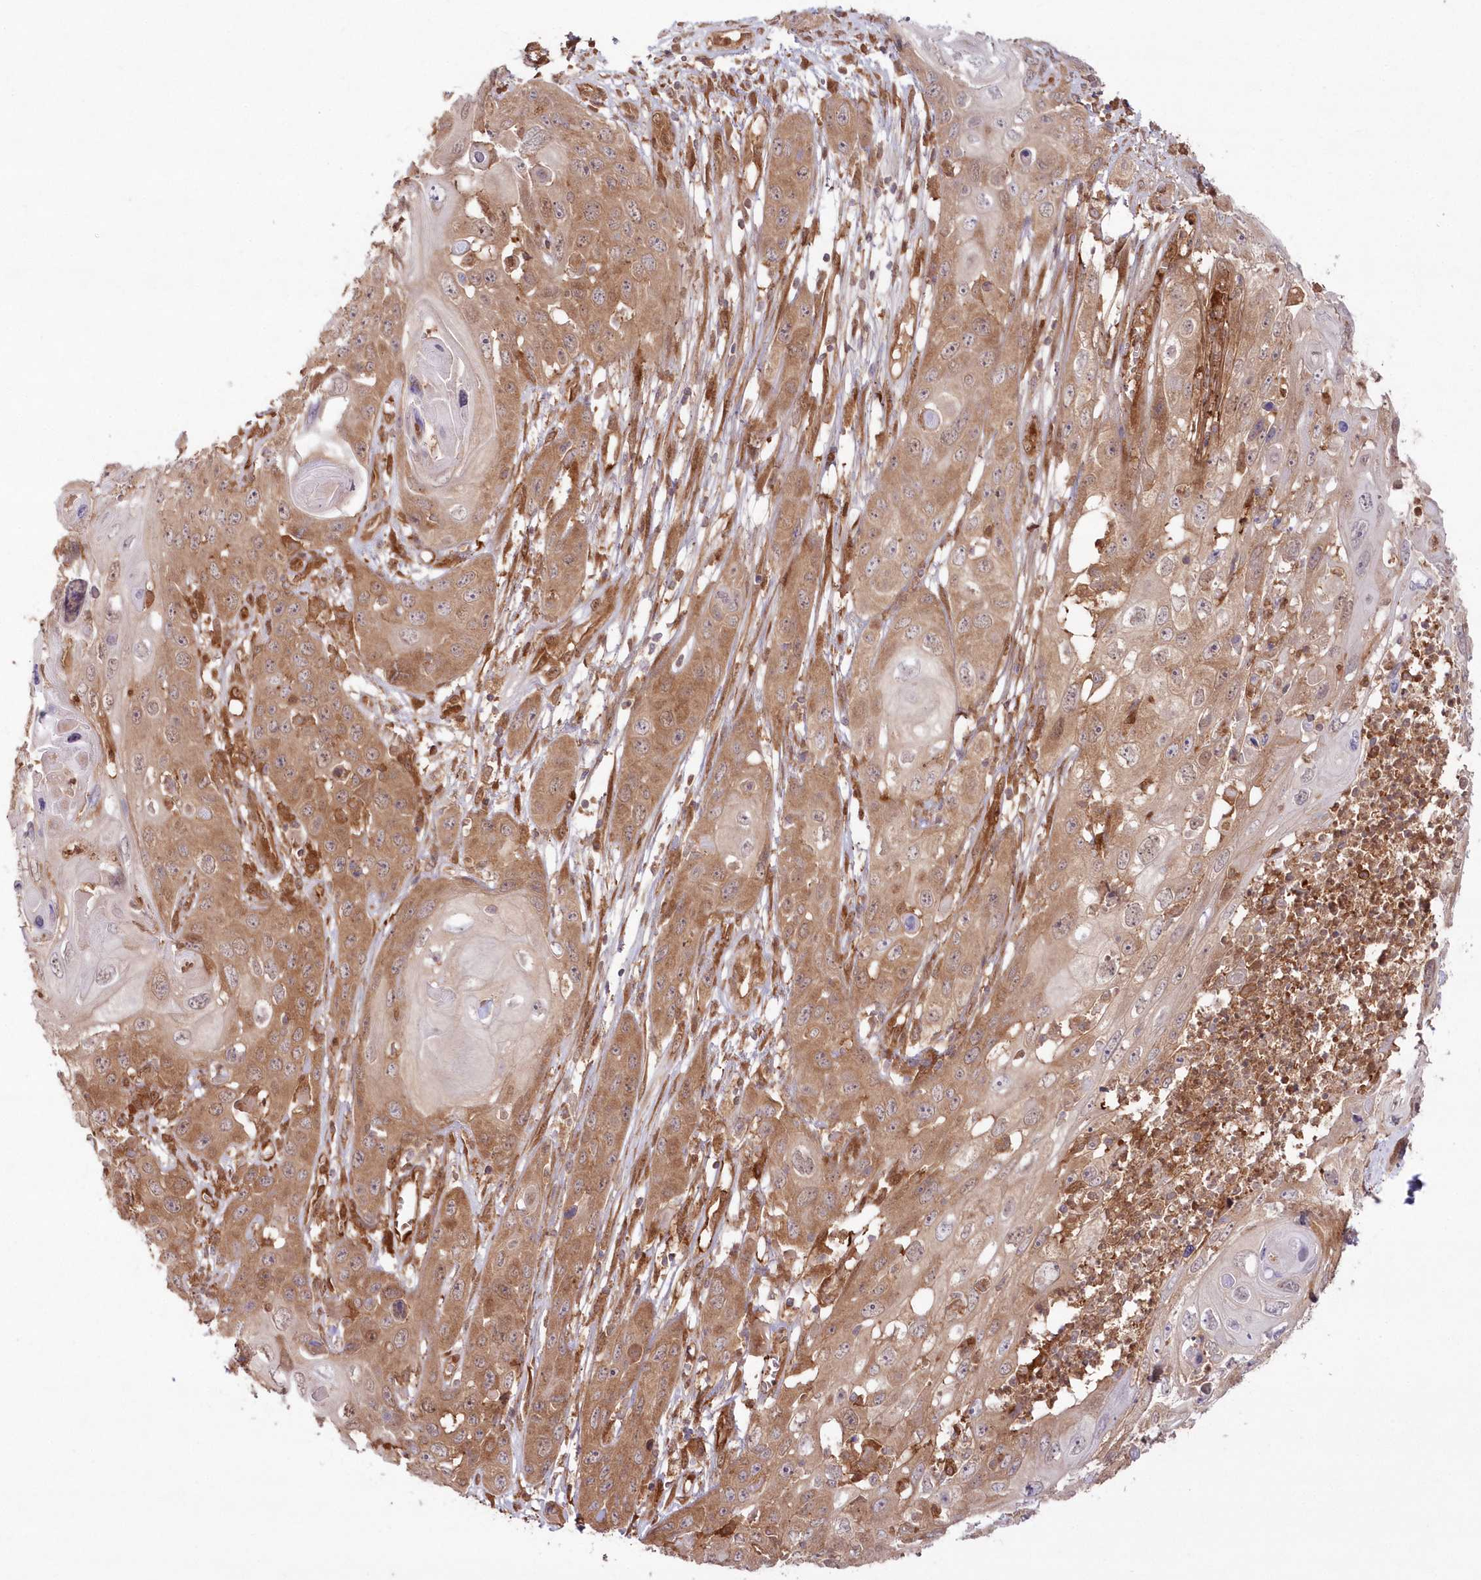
{"staining": {"intensity": "moderate", "quantity": ">75%", "location": "cytoplasmic/membranous"}, "tissue": "skin cancer", "cell_type": "Tumor cells", "image_type": "cancer", "snomed": [{"axis": "morphology", "description": "Squamous cell carcinoma, NOS"}, {"axis": "topography", "description": "Skin"}], "caption": "About >75% of tumor cells in skin cancer (squamous cell carcinoma) demonstrate moderate cytoplasmic/membranous protein expression as visualized by brown immunohistochemical staining.", "gene": "GBE1", "patient": {"sex": "male", "age": 55}}